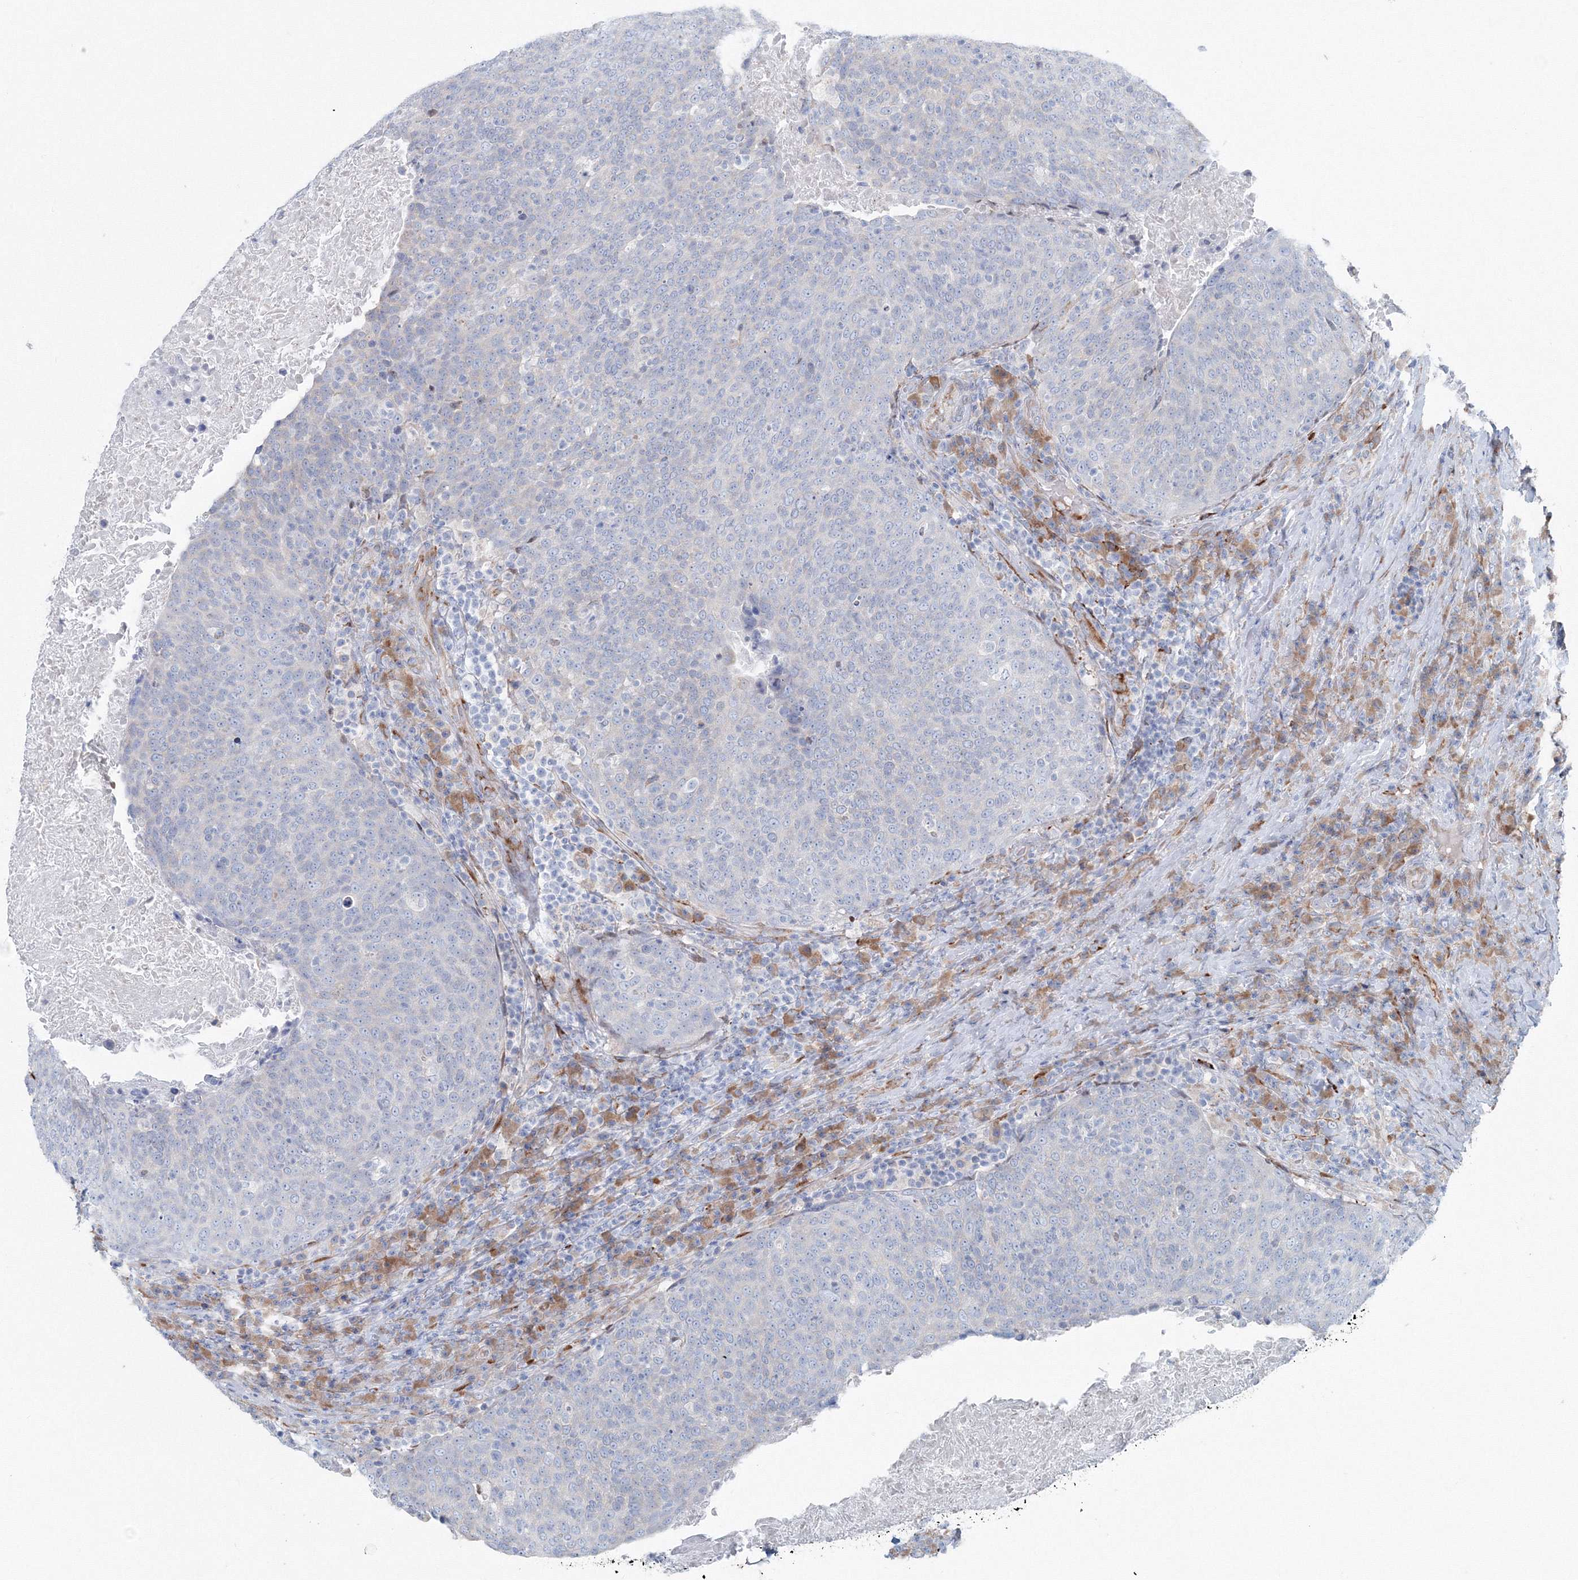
{"staining": {"intensity": "negative", "quantity": "none", "location": "none"}, "tissue": "head and neck cancer", "cell_type": "Tumor cells", "image_type": "cancer", "snomed": [{"axis": "morphology", "description": "Squamous cell carcinoma, NOS"}, {"axis": "morphology", "description": "Squamous cell carcinoma, metastatic, NOS"}, {"axis": "topography", "description": "Lymph node"}, {"axis": "topography", "description": "Head-Neck"}], "caption": "Immunohistochemistry (IHC) of human metastatic squamous cell carcinoma (head and neck) displays no staining in tumor cells. The staining was performed using DAB (3,3'-diaminobenzidine) to visualize the protein expression in brown, while the nuclei were stained in blue with hematoxylin (Magnification: 20x).", "gene": "RCN1", "patient": {"sex": "male", "age": 62}}